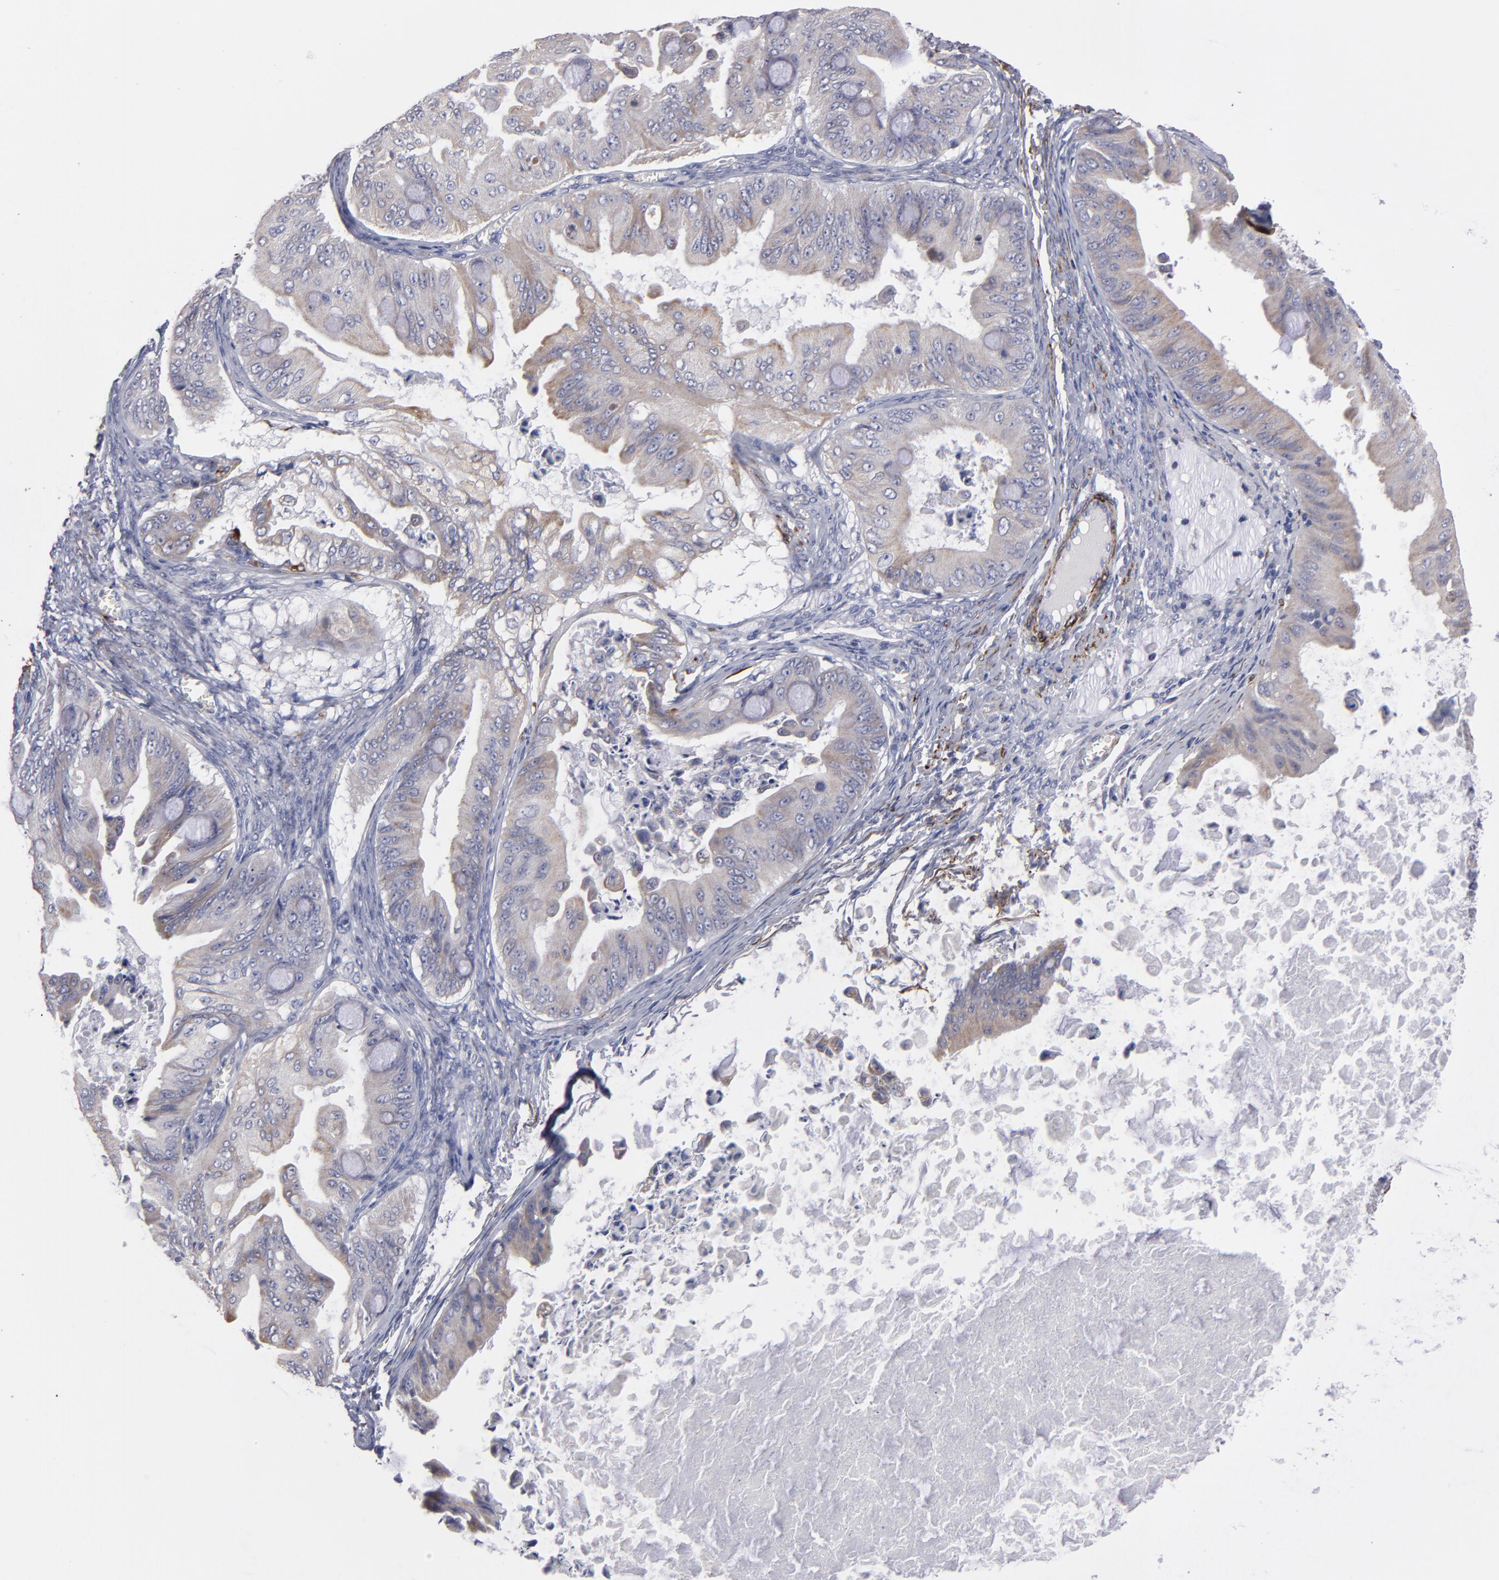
{"staining": {"intensity": "weak", "quantity": ">75%", "location": "cytoplasmic/membranous"}, "tissue": "ovarian cancer", "cell_type": "Tumor cells", "image_type": "cancer", "snomed": [{"axis": "morphology", "description": "Cystadenocarcinoma, mucinous, NOS"}, {"axis": "topography", "description": "Ovary"}], "caption": "A histopathology image of human ovarian mucinous cystadenocarcinoma stained for a protein shows weak cytoplasmic/membranous brown staining in tumor cells.", "gene": "SLMAP", "patient": {"sex": "female", "age": 37}}